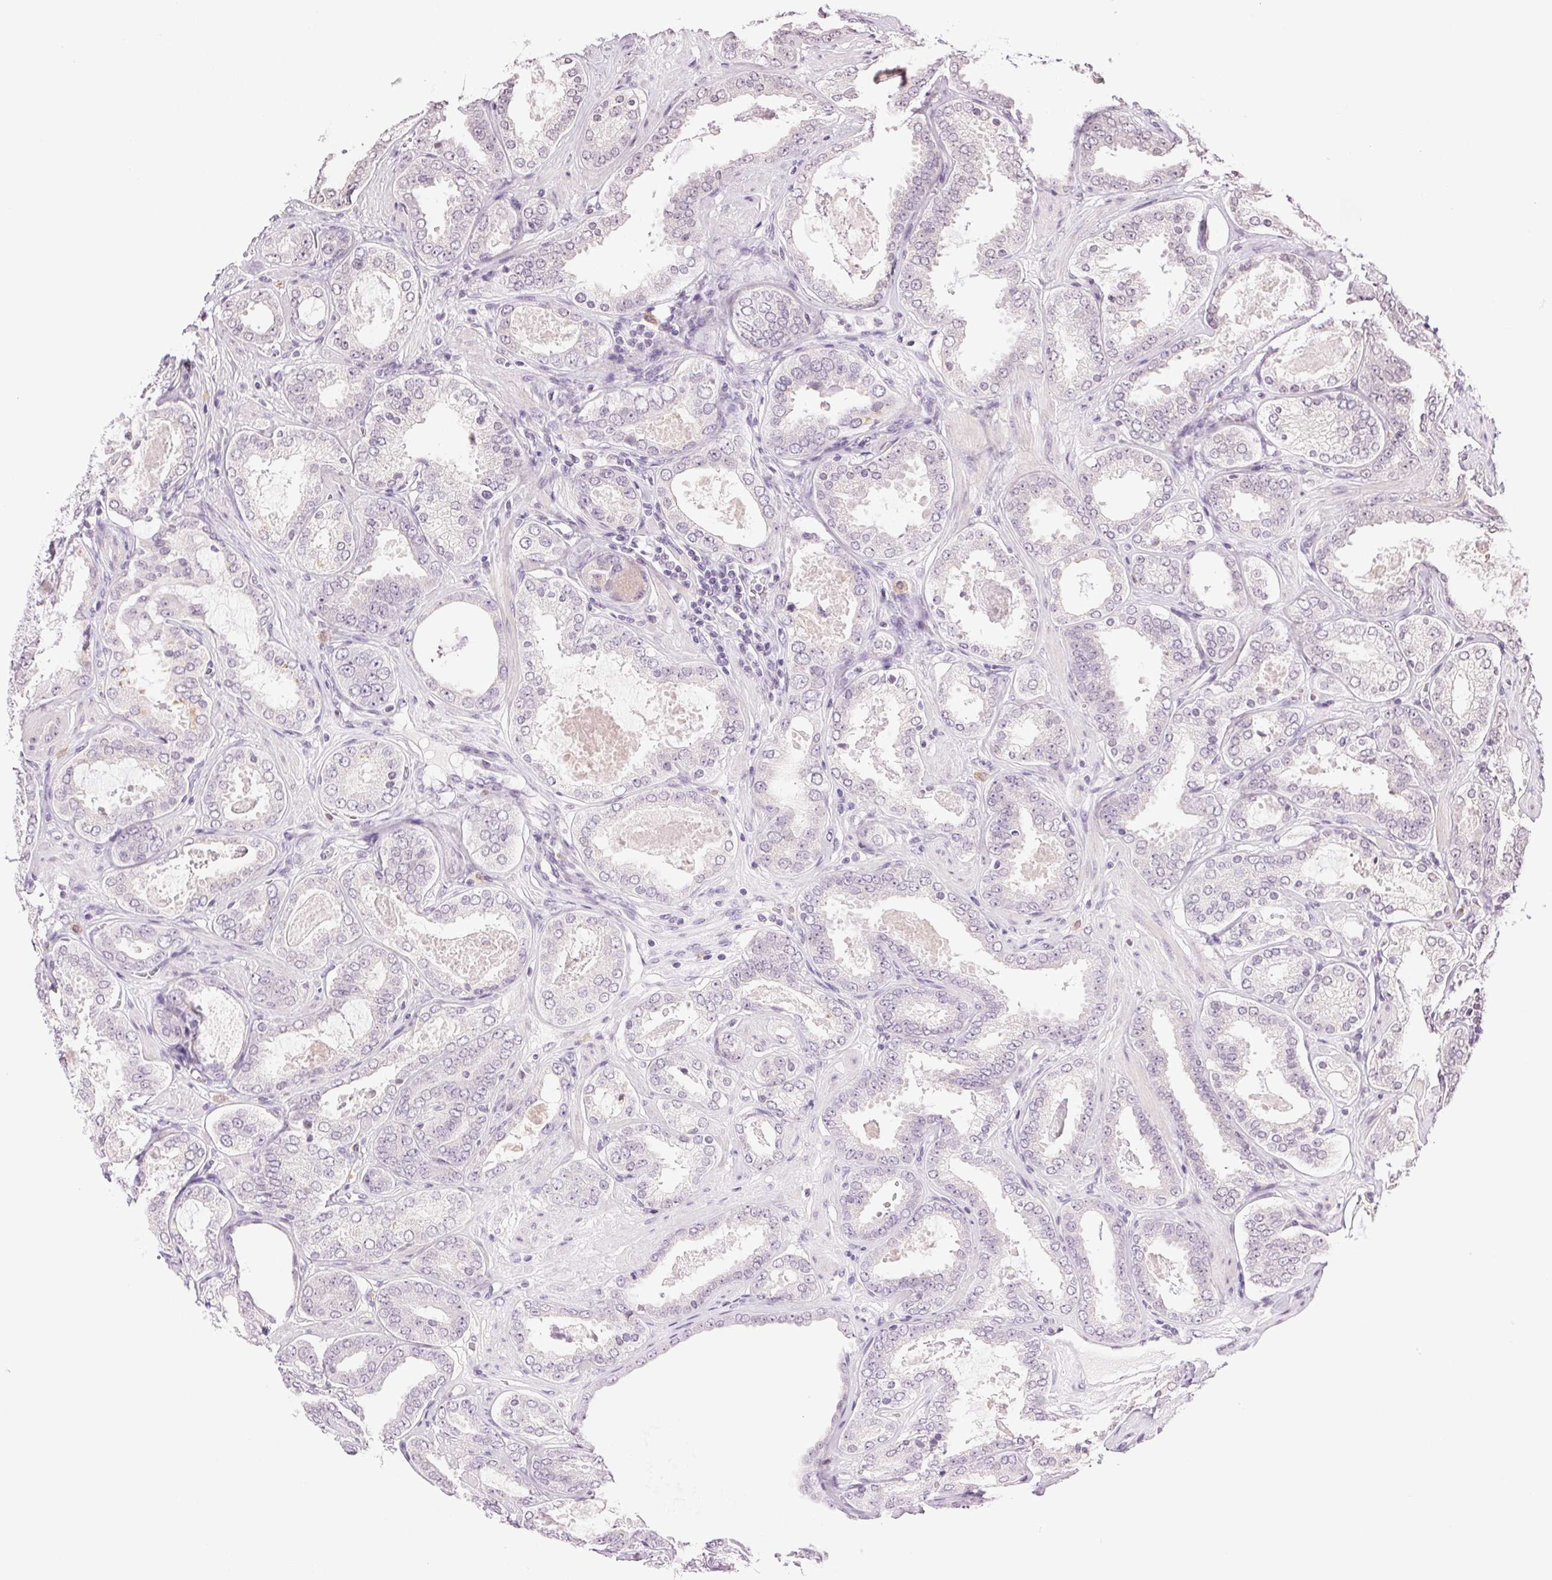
{"staining": {"intensity": "negative", "quantity": "none", "location": "none"}, "tissue": "prostate cancer", "cell_type": "Tumor cells", "image_type": "cancer", "snomed": [{"axis": "morphology", "description": "Adenocarcinoma, High grade"}, {"axis": "topography", "description": "Prostate"}], "caption": "This is an IHC image of human high-grade adenocarcinoma (prostate). There is no expression in tumor cells.", "gene": "TNNT3", "patient": {"sex": "male", "age": 63}}